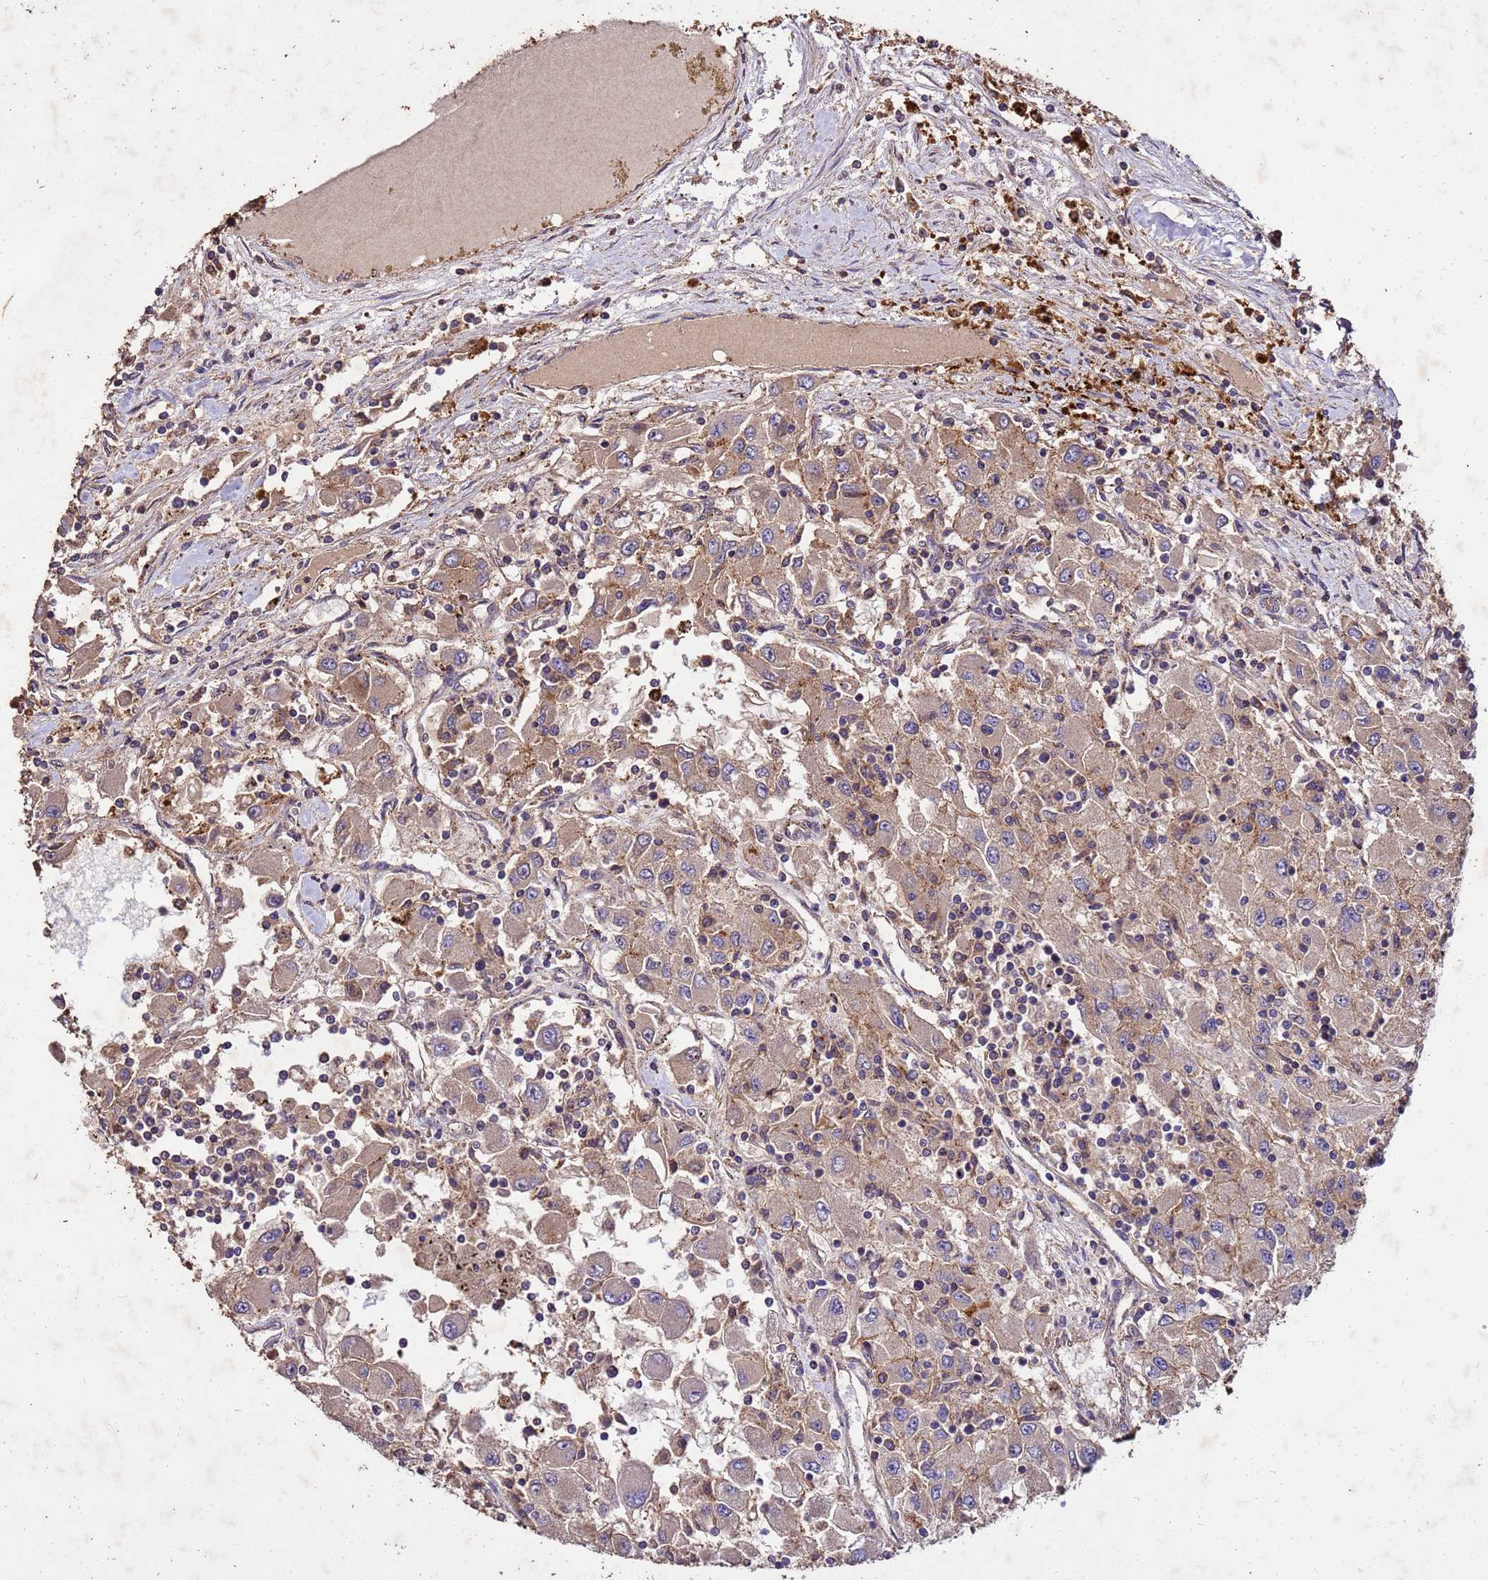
{"staining": {"intensity": "weak", "quantity": ">75%", "location": "cytoplasmic/membranous"}, "tissue": "renal cancer", "cell_type": "Tumor cells", "image_type": "cancer", "snomed": [{"axis": "morphology", "description": "Adenocarcinoma, NOS"}, {"axis": "topography", "description": "Kidney"}], "caption": "Brown immunohistochemical staining in human renal cancer (adenocarcinoma) shows weak cytoplasmic/membranous expression in about >75% of tumor cells.", "gene": "TOR4A", "patient": {"sex": "female", "age": 67}}